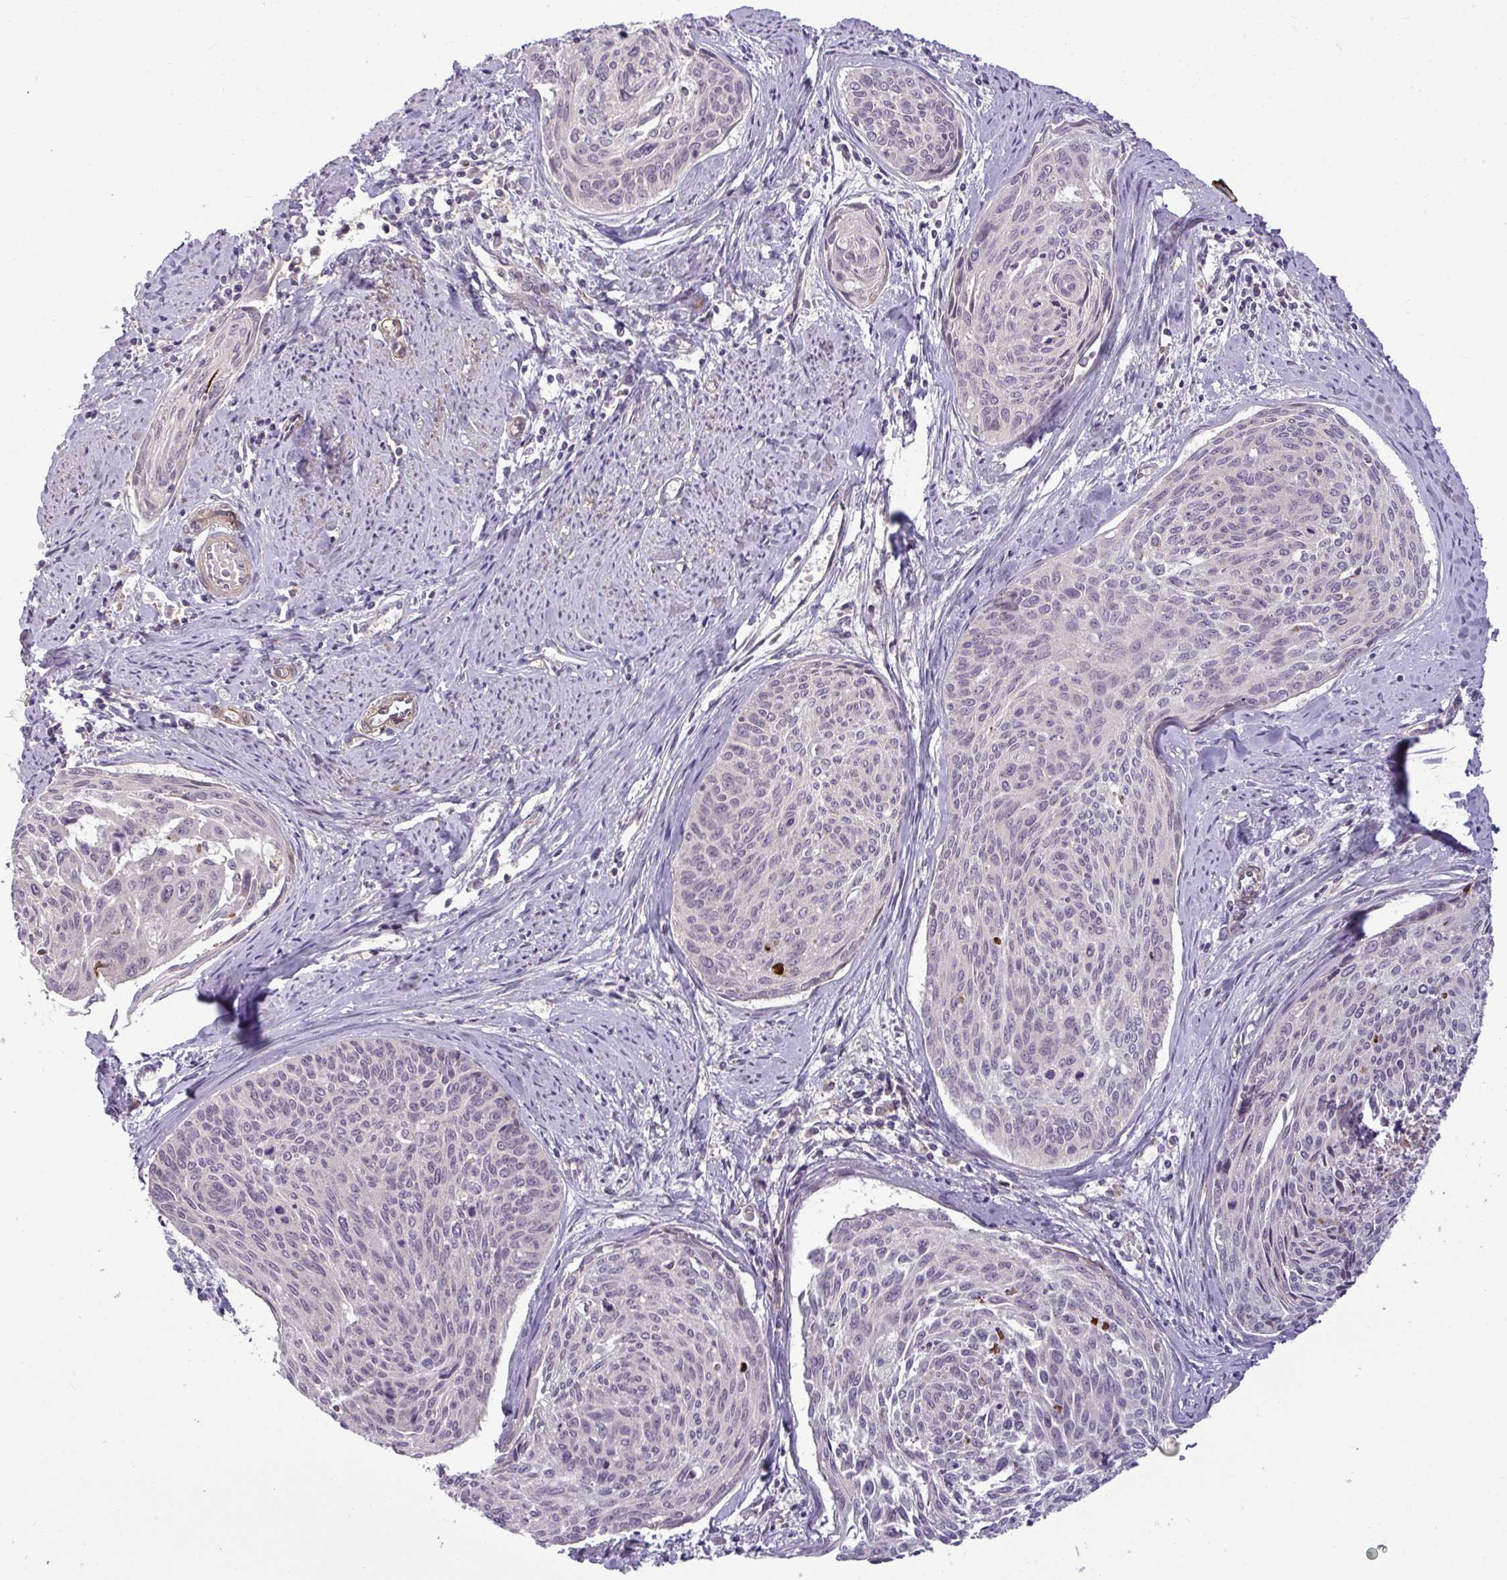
{"staining": {"intensity": "negative", "quantity": "none", "location": "none"}, "tissue": "cervical cancer", "cell_type": "Tumor cells", "image_type": "cancer", "snomed": [{"axis": "morphology", "description": "Squamous cell carcinoma, NOS"}, {"axis": "topography", "description": "Cervix"}], "caption": "Immunohistochemical staining of cervical squamous cell carcinoma reveals no significant expression in tumor cells.", "gene": "ZNF35", "patient": {"sex": "female", "age": 55}}